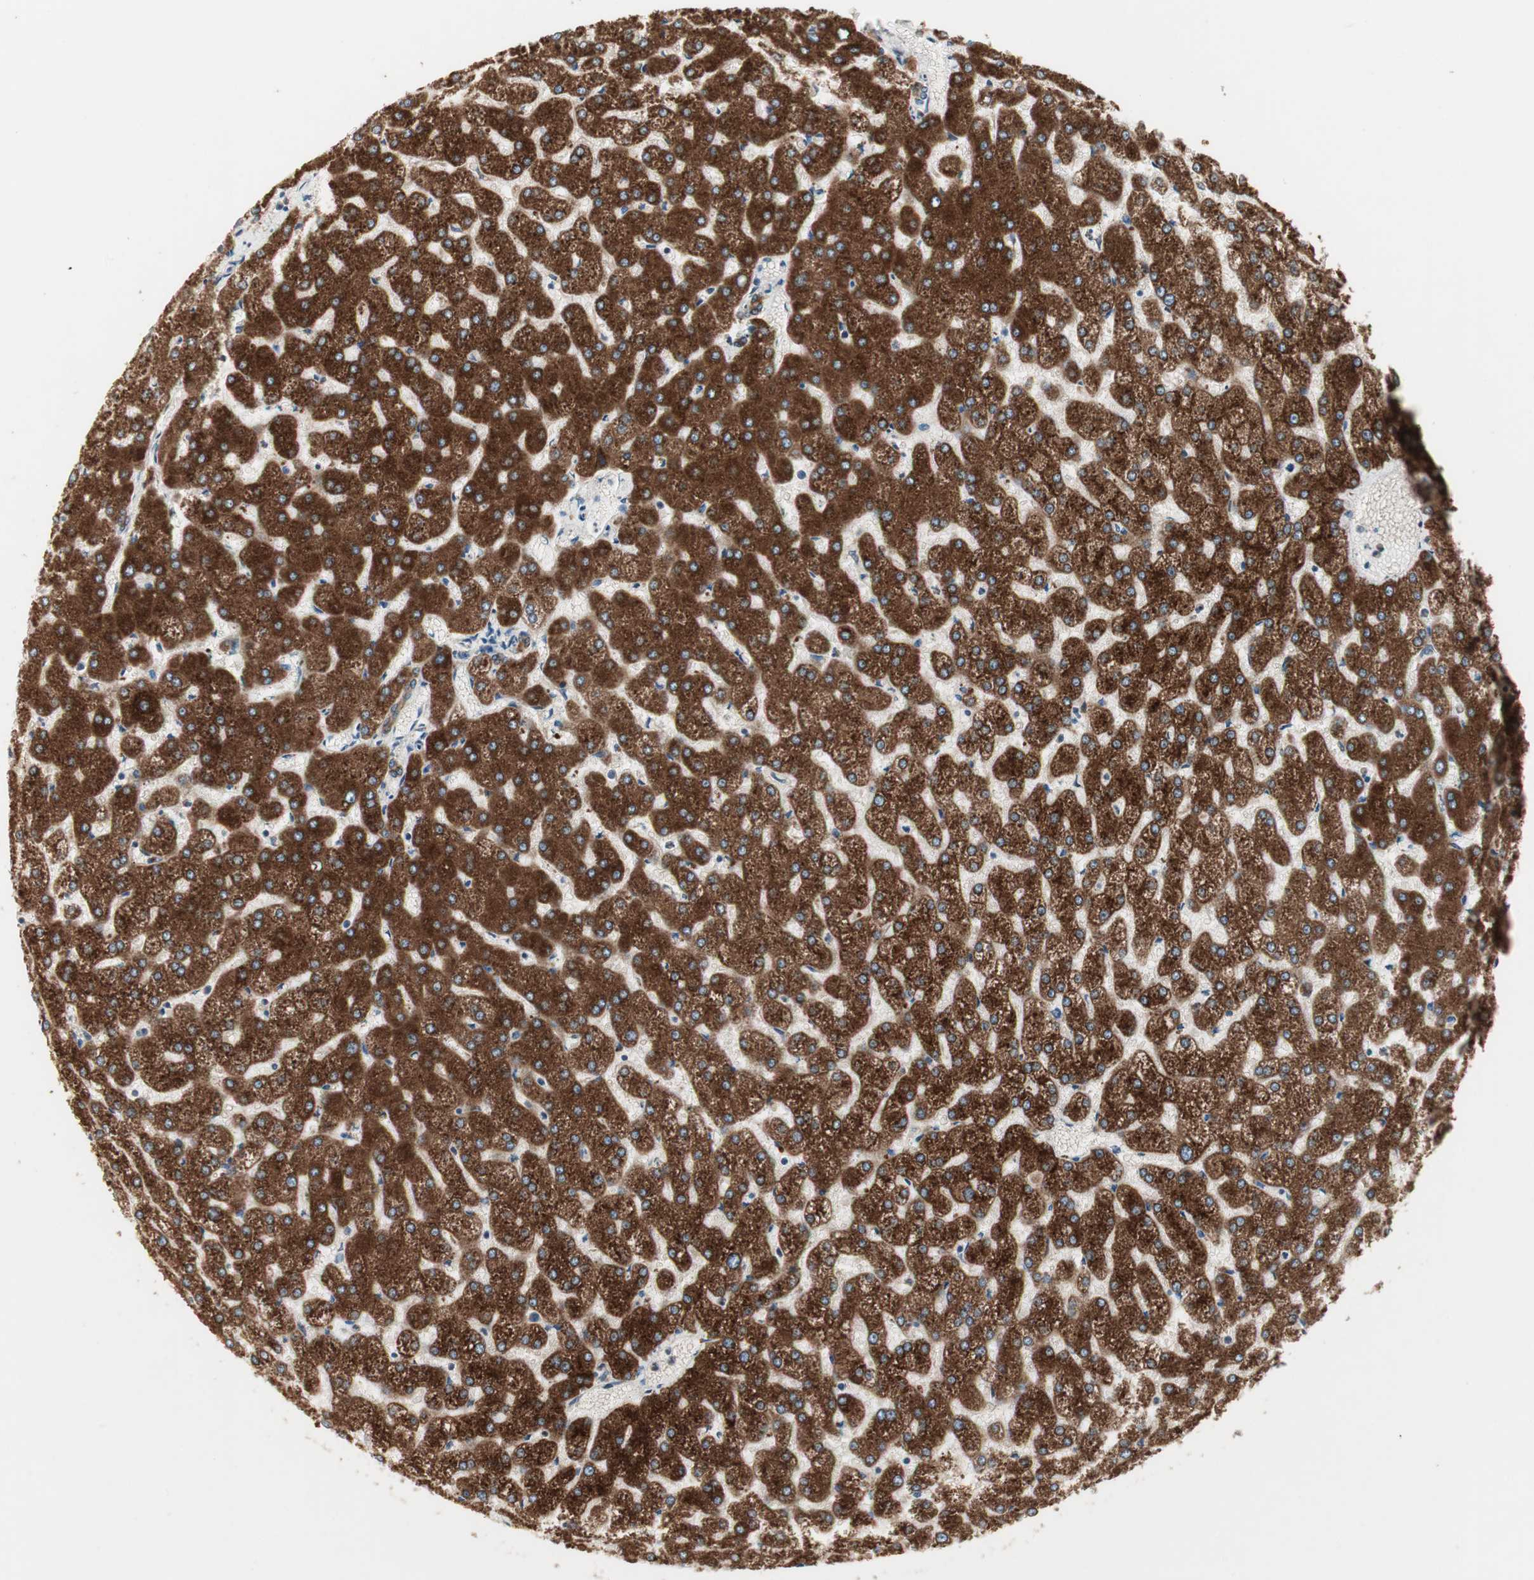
{"staining": {"intensity": "moderate", "quantity": ">75%", "location": "cytoplasmic/membranous"}, "tissue": "liver", "cell_type": "Cholangiocytes", "image_type": "normal", "snomed": [{"axis": "morphology", "description": "Normal tissue, NOS"}, {"axis": "topography", "description": "Liver"}], "caption": "The histopathology image displays staining of normal liver, revealing moderate cytoplasmic/membranous protein positivity (brown color) within cholangiocytes.", "gene": "H6PD", "patient": {"sex": "female", "age": 32}}